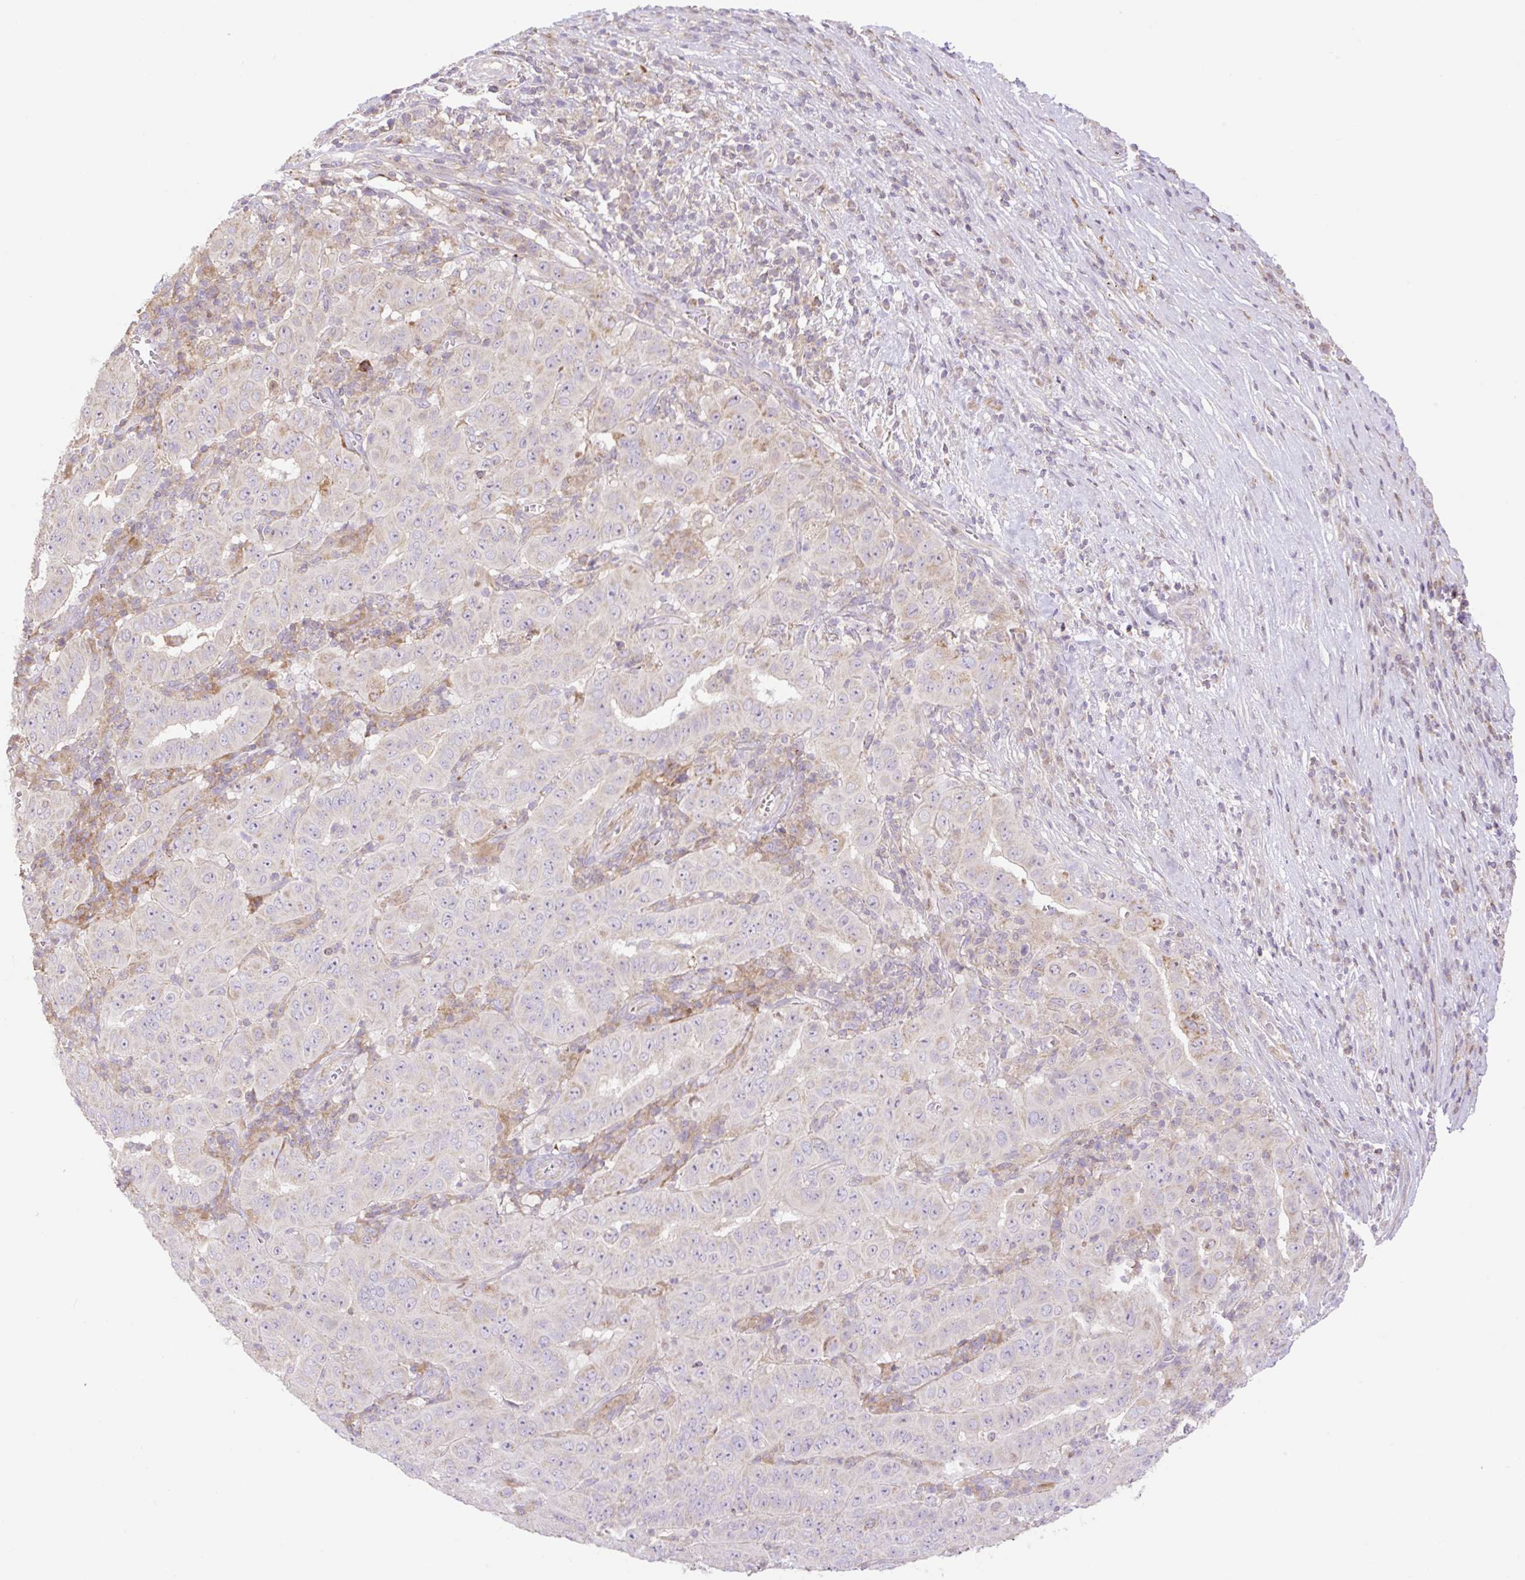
{"staining": {"intensity": "negative", "quantity": "none", "location": "none"}, "tissue": "pancreatic cancer", "cell_type": "Tumor cells", "image_type": "cancer", "snomed": [{"axis": "morphology", "description": "Adenocarcinoma, NOS"}, {"axis": "topography", "description": "Pancreas"}], "caption": "Image shows no significant protein positivity in tumor cells of pancreatic cancer (adenocarcinoma).", "gene": "VPS25", "patient": {"sex": "male", "age": 63}}